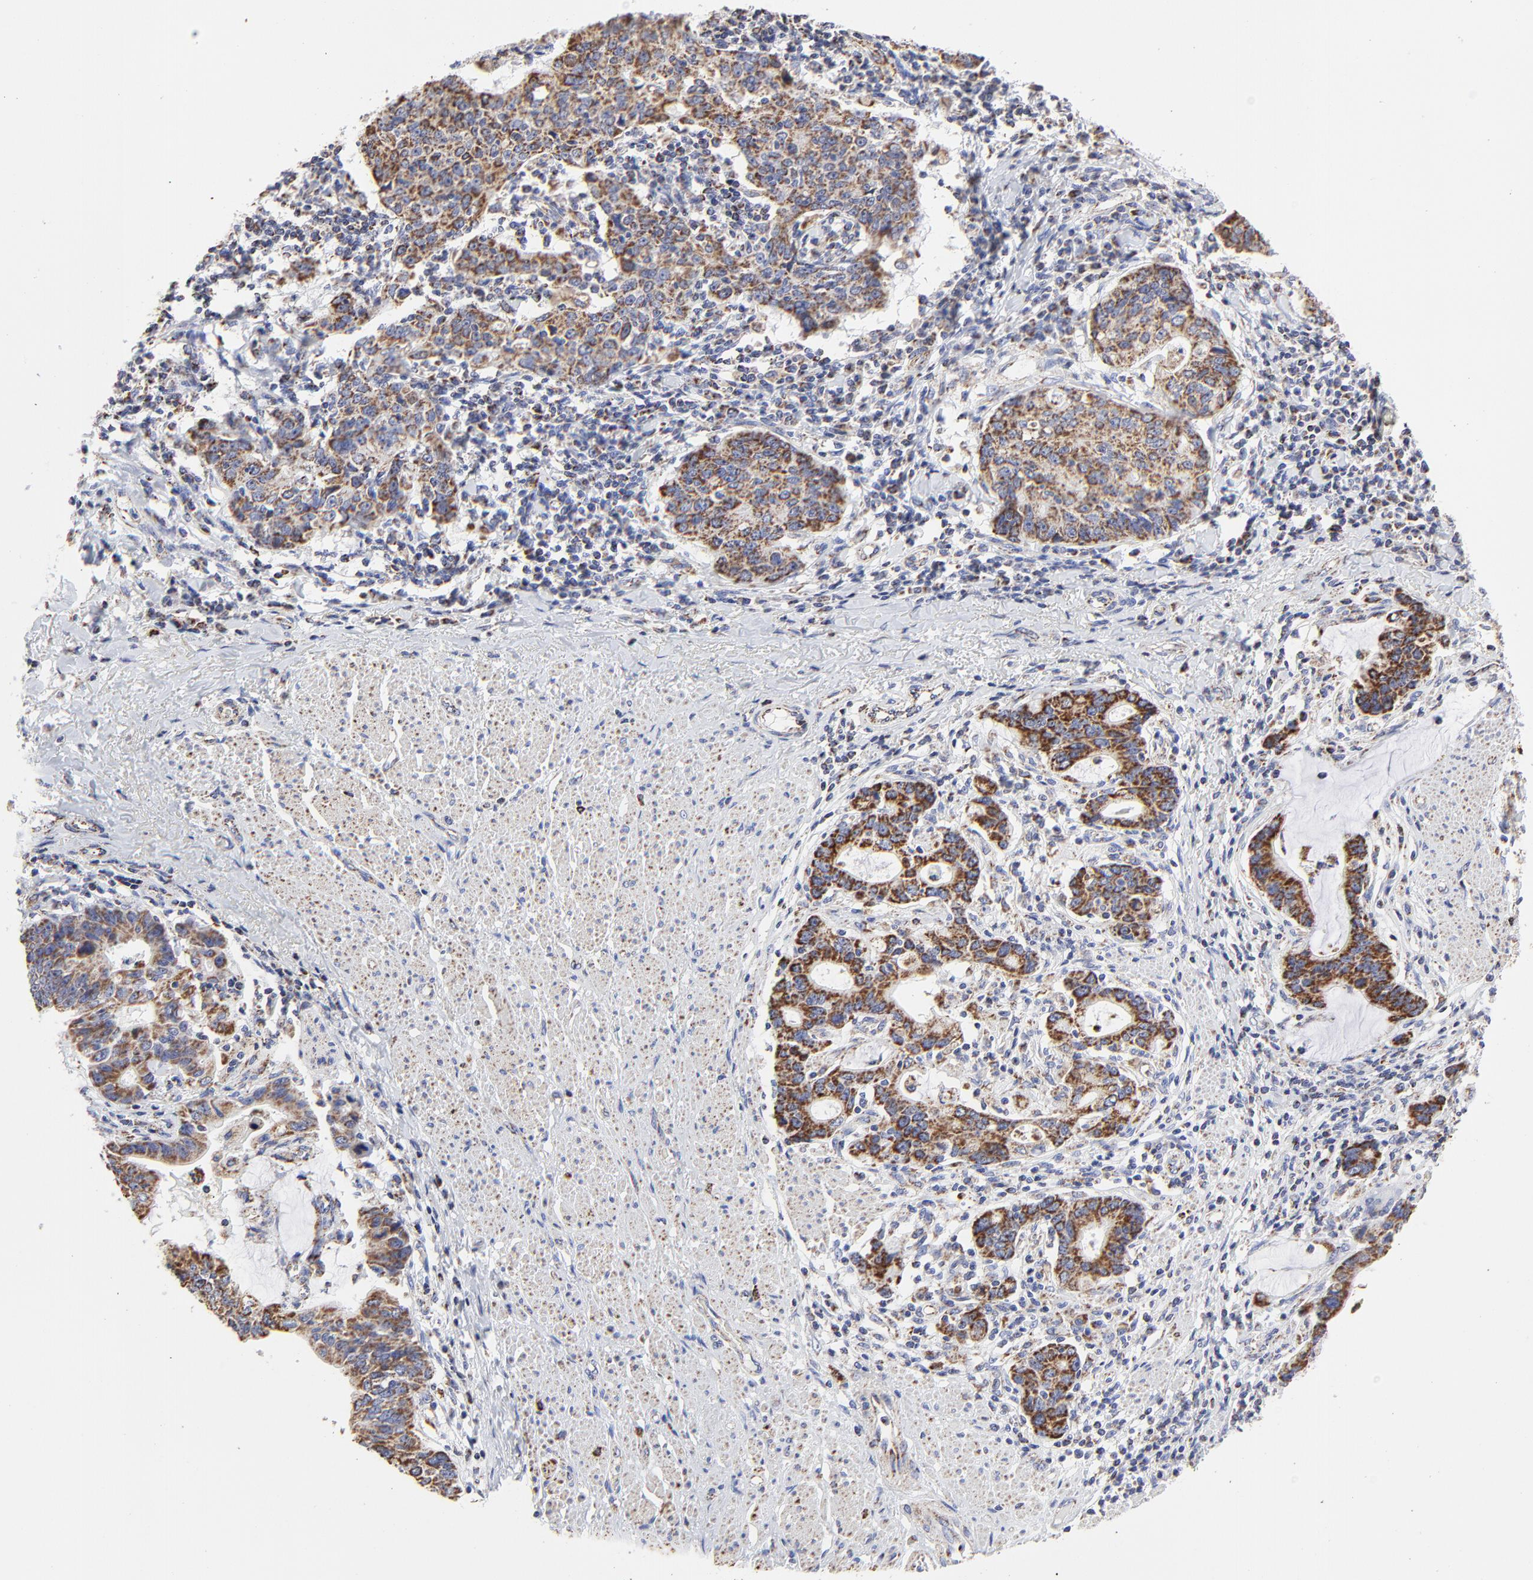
{"staining": {"intensity": "strong", "quantity": ">75%", "location": "cytoplasmic/membranous"}, "tissue": "stomach cancer", "cell_type": "Tumor cells", "image_type": "cancer", "snomed": [{"axis": "morphology", "description": "Adenocarcinoma, NOS"}, {"axis": "topography", "description": "Esophagus"}, {"axis": "topography", "description": "Stomach"}], "caption": "Immunohistochemistry image of neoplastic tissue: human stomach cancer (adenocarcinoma) stained using IHC exhibits high levels of strong protein expression localized specifically in the cytoplasmic/membranous of tumor cells, appearing as a cytoplasmic/membranous brown color.", "gene": "PINK1", "patient": {"sex": "male", "age": 74}}